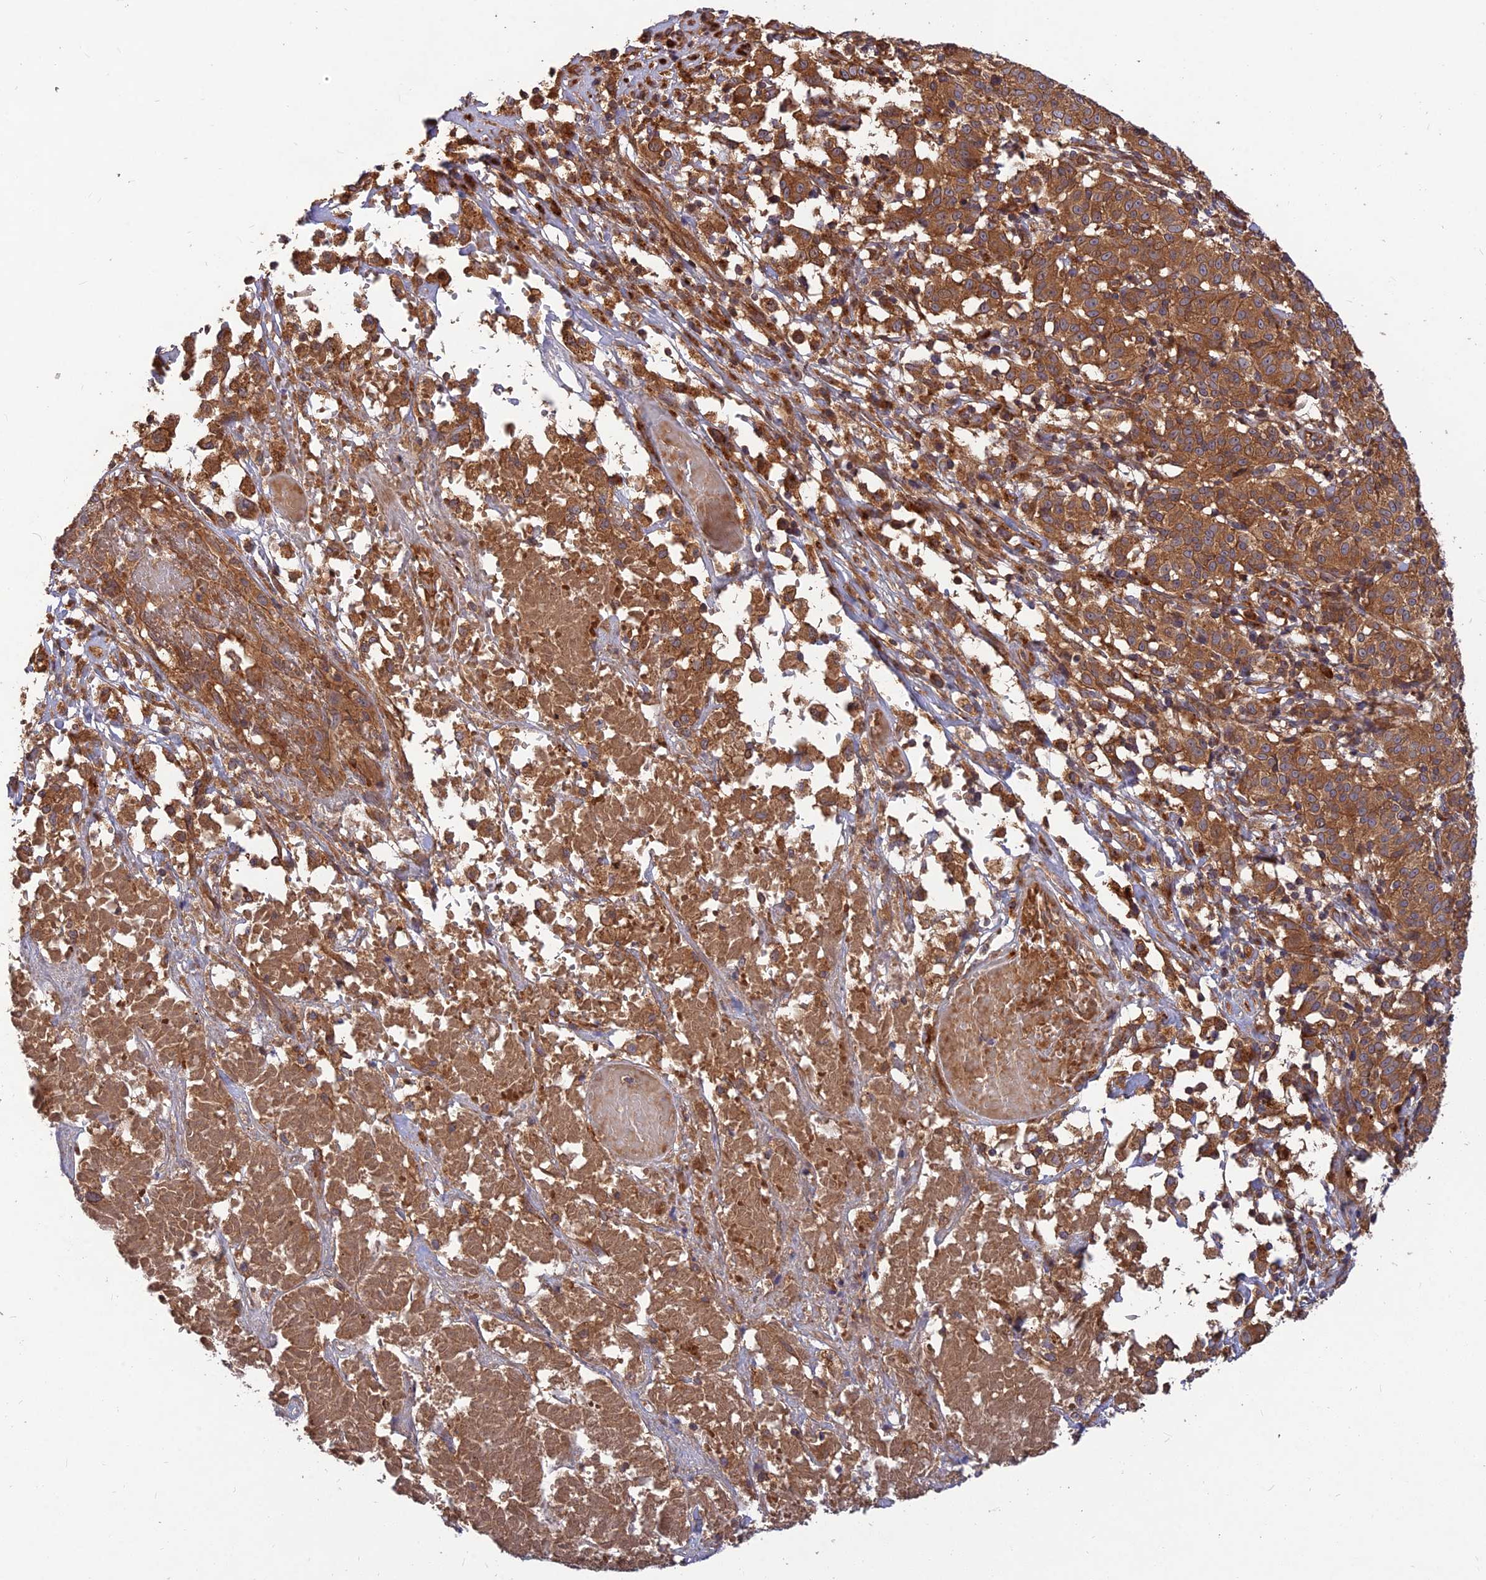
{"staining": {"intensity": "strong", "quantity": ">75%", "location": "cytoplasmic/membranous"}, "tissue": "melanoma", "cell_type": "Tumor cells", "image_type": "cancer", "snomed": [{"axis": "morphology", "description": "Malignant melanoma, NOS"}, {"axis": "topography", "description": "Skin"}], "caption": "Human malignant melanoma stained with a protein marker exhibits strong staining in tumor cells.", "gene": "RELCH", "patient": {"sex": "female", "age": 72}}